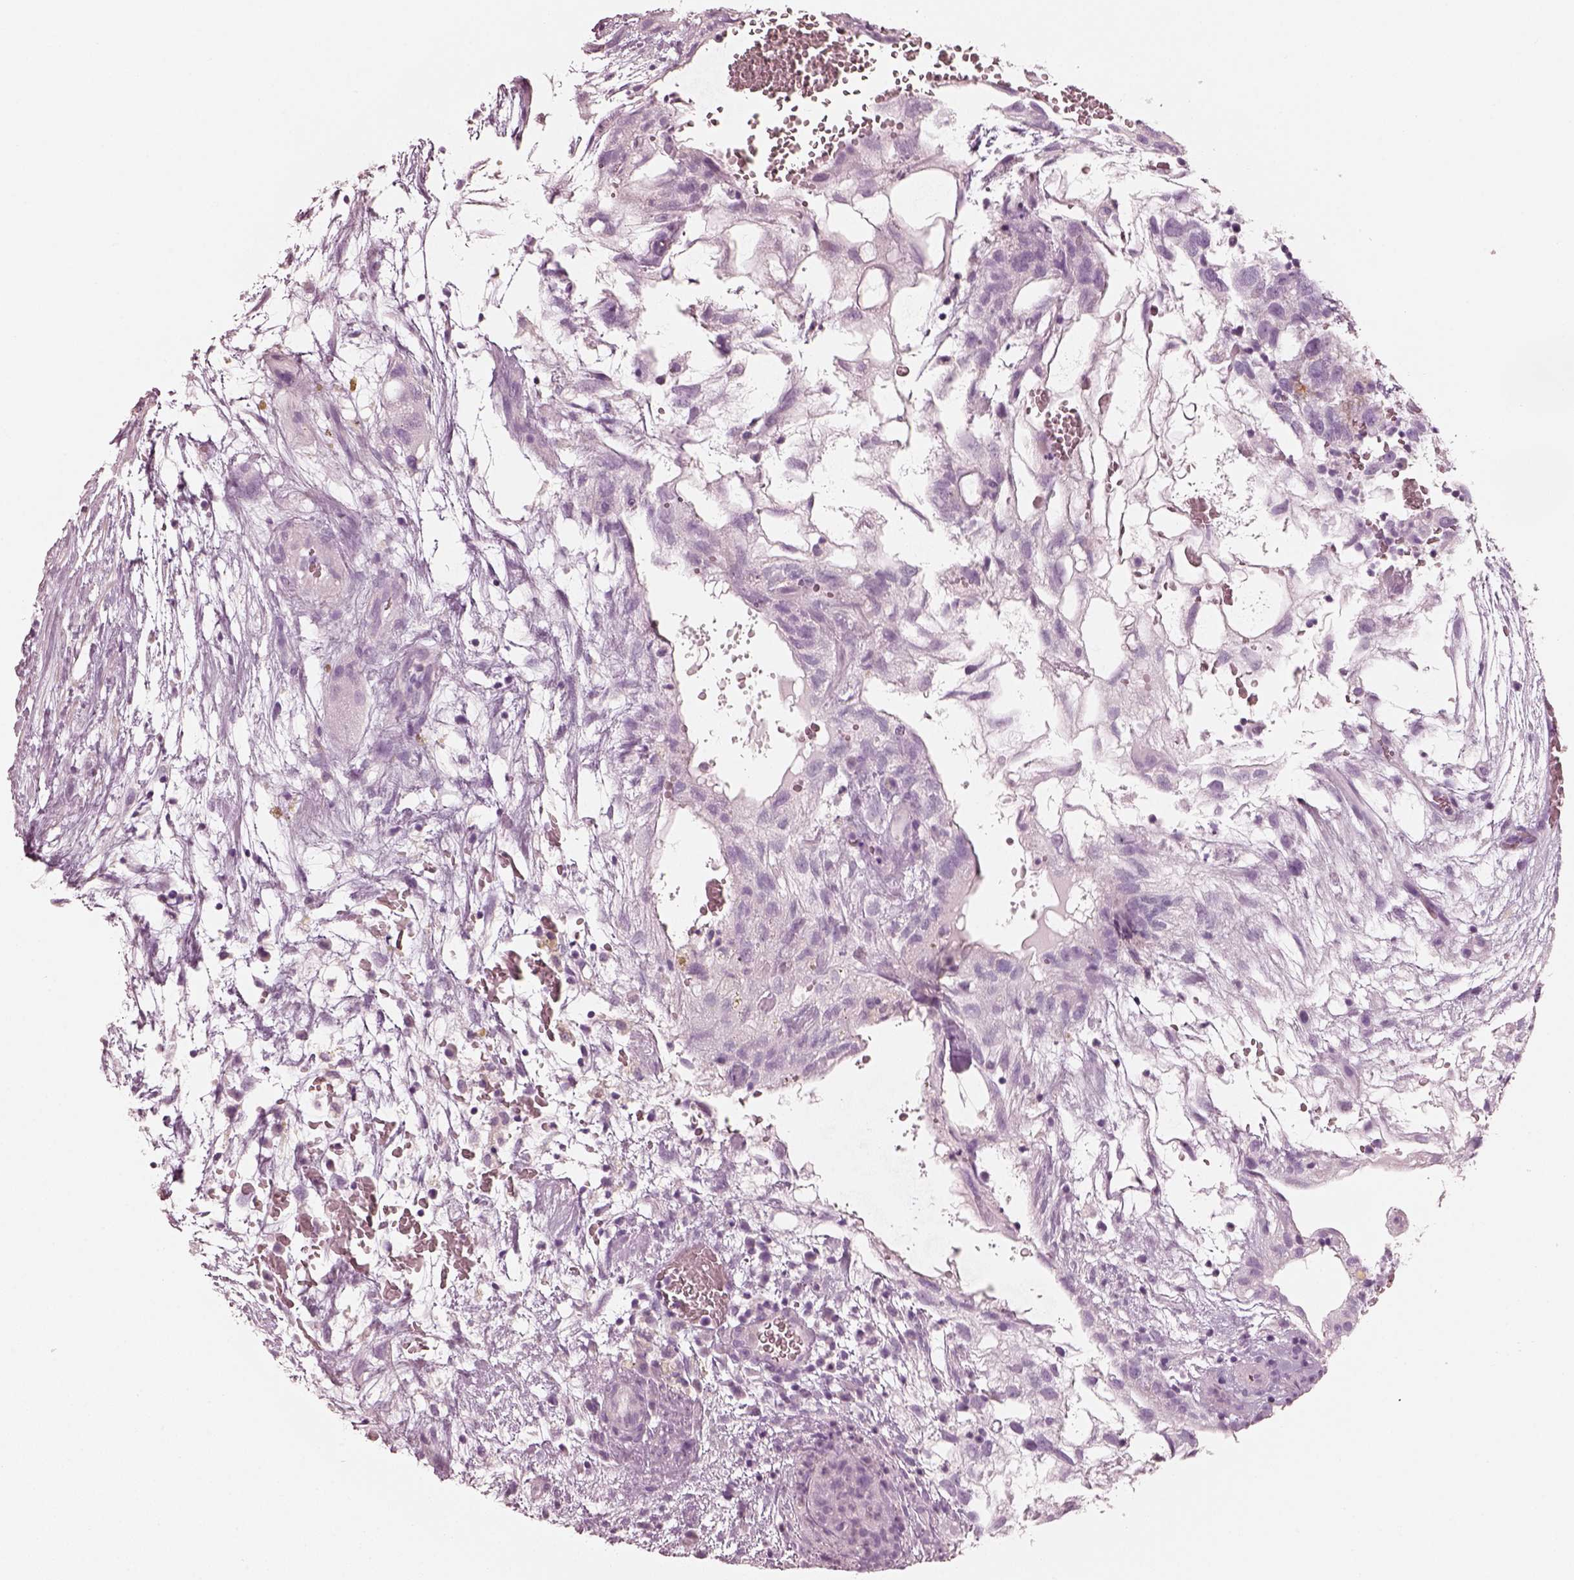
{"staining": {"intensity": "negative", "quantity": "none", "location": "none"}, "tissue": "testis cancer", "cell_type": "Tumor cells", "image_type": "cancer", "snomed": [{"axis": "morphology", "description": "Normal tissue, NOS"}, {"axis": "morphology", "description": "Carcinoma, Embryonal, NOS"}, {"axis": "topography", "description": "Testis"}], "caption": "A high-resolution micrograph shows immunohistochemistry (IHC) staining of testis embryonal carcinoma, which exhibits no significant positivity in tumor cells.", "gene": "R3HDML", "patient": {"sex": "male", "age": 32}}